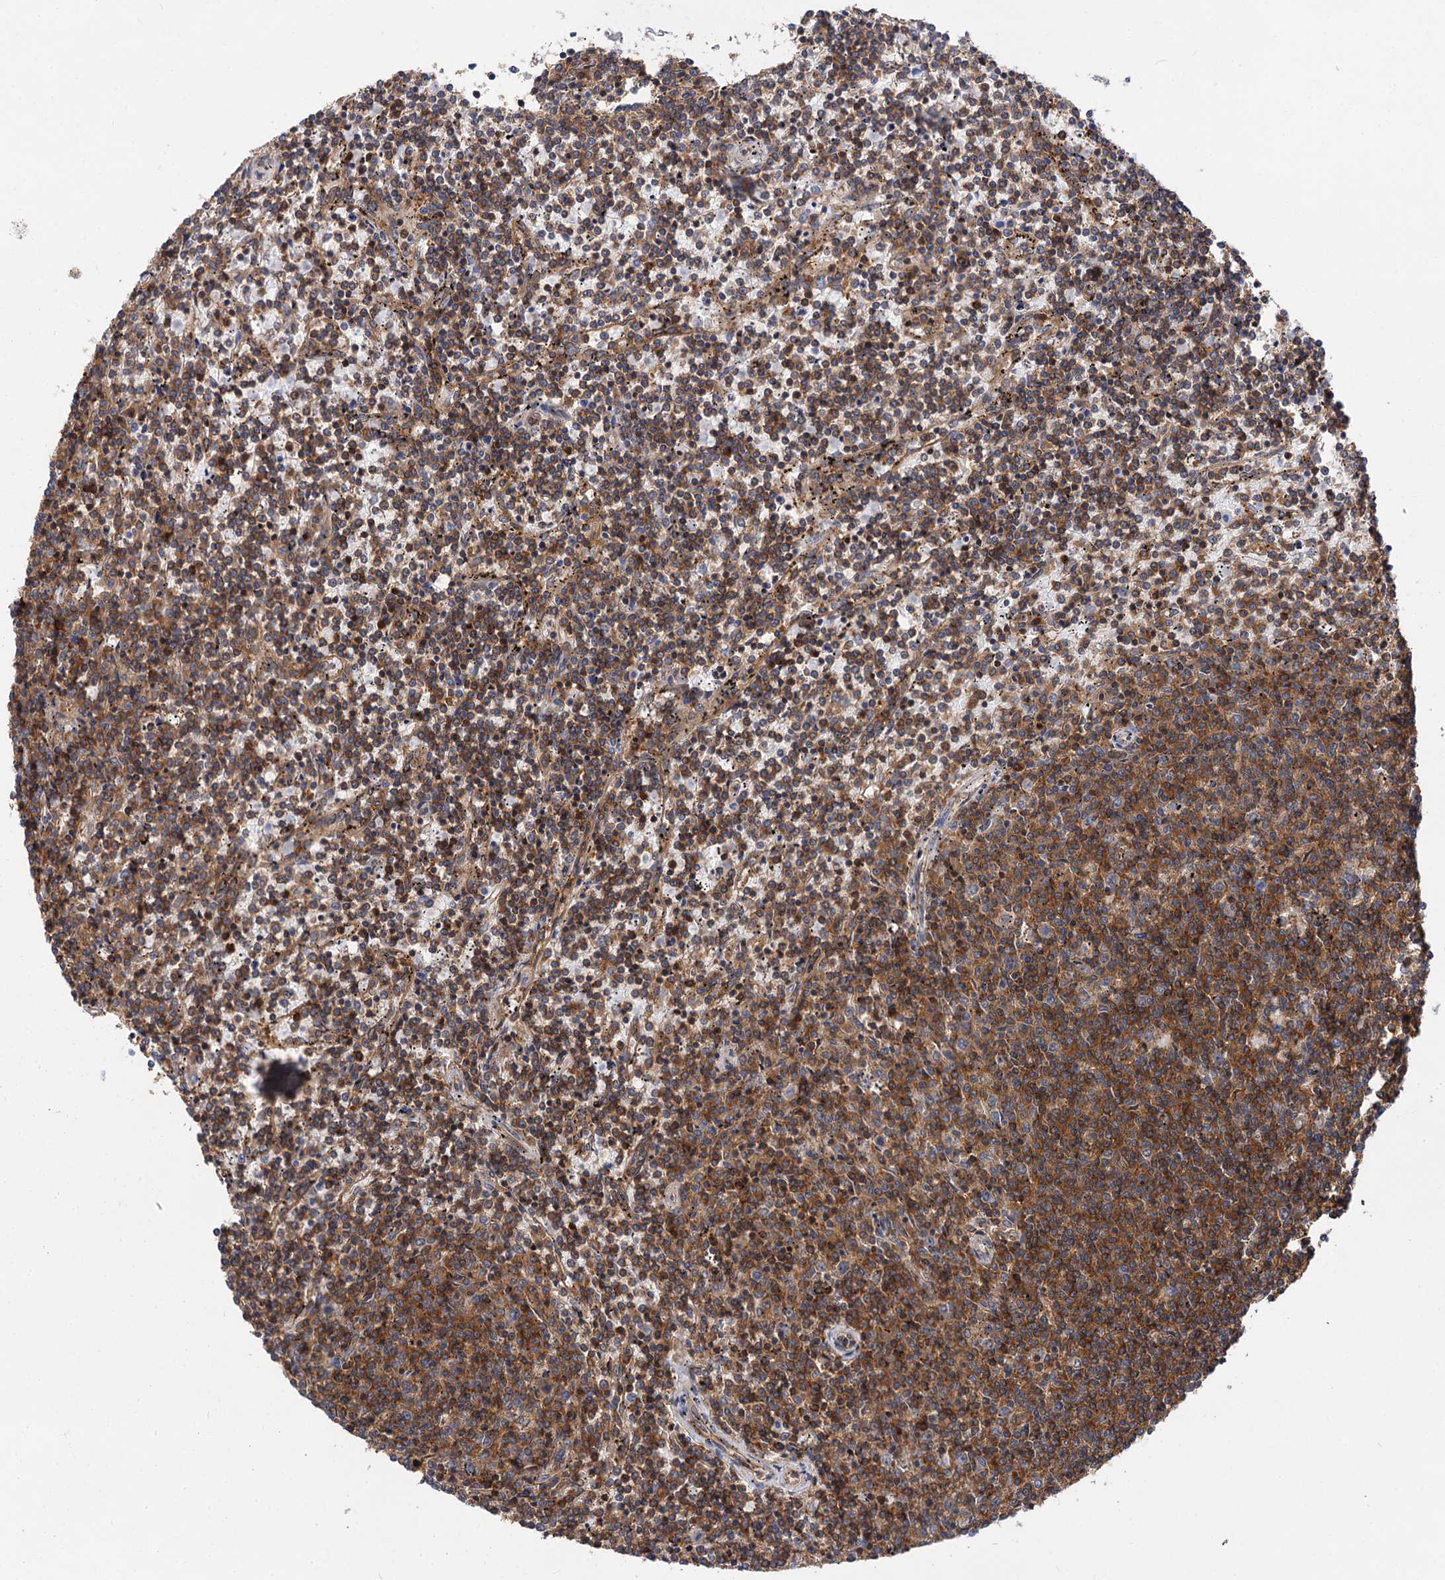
{"staining": {"intensity": "moderate", "quantity": "25%-75%", "location": "cytoplasmic/membranous"}, "tissue": "lymphoma", "cell_type": "Tumor cells", "image_type": "cancer", "snomed": [{"axis": "morphology", "description": "Malignant lymphoma, non-Hodgkin's type, Low grade"}, {"axis": "topography", "description": "Spleen"}], "caption": "Immunohistochemistry photomicrograph of neoplastic tissue: human lymphoma stained using immunohistochemistry (IHC) displays medium levels of moderate protein expression localized specifically in the cytoplasmic/membranous of tumor cells, appearing as a cytoplasmic/membranous brown color.", "gene": "PACS1", "patient": {"sex": "female", "age": 50}}